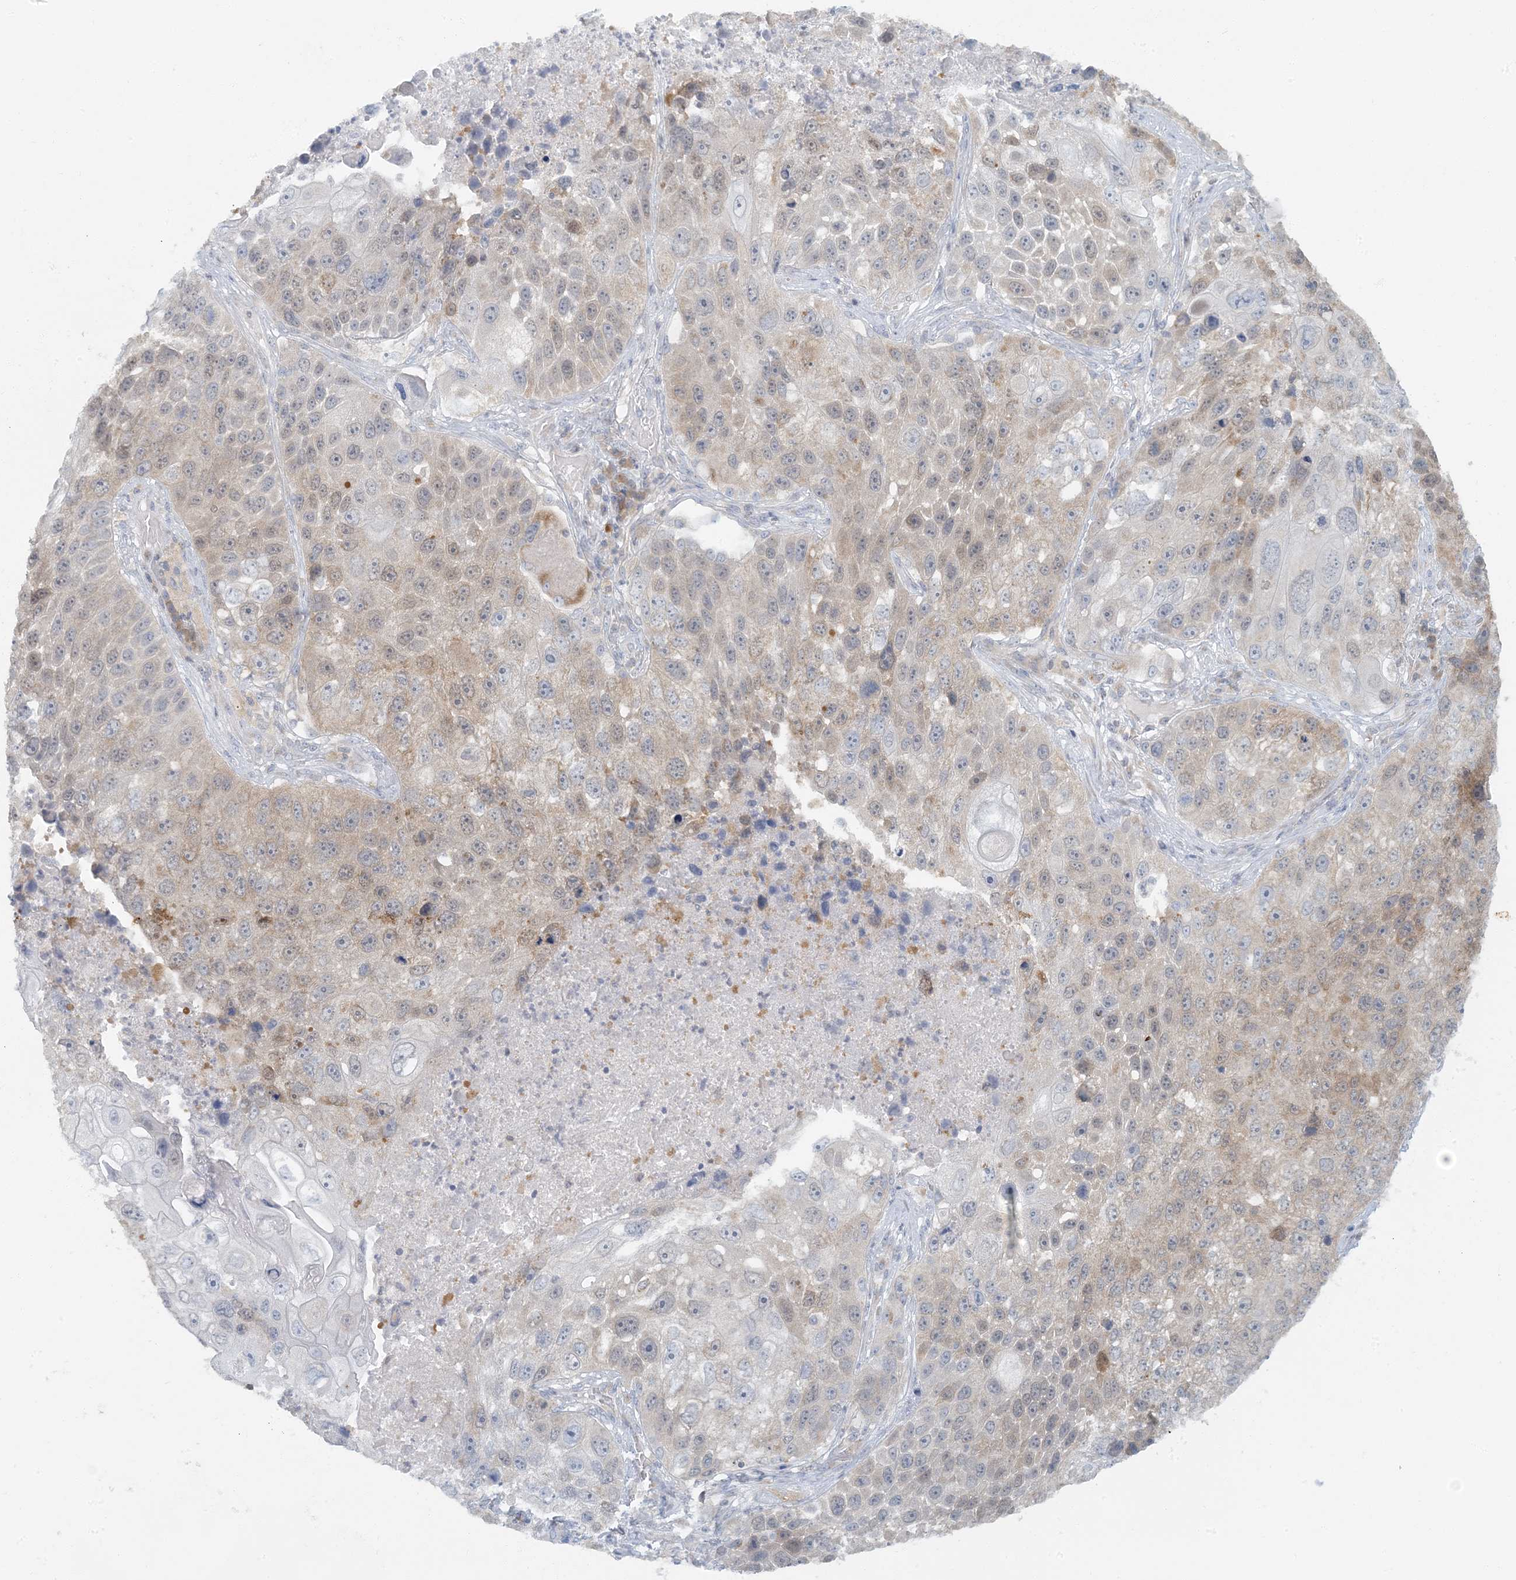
{"staining": {"intensity": "weak", "quantity": "25%-75%", "location": "cytoplasmic/membranous,nuclear"}, "tissue": "lung cancer", "cell_type": "Tumor cells", "image_type": "cancer", "snomed": [{"axis": "morphology", "description": "Squamous cell carcinoma, NOS"}, {"axis": "topography", "description": "Lung"}], "caption": "A brown stain highlights weak cytoplasmic/membranous and nuclear positivity of a protein in human lung cancer (squamous cell carcinoma) tumor cells.", "gene": "AK9", "patient": {"sex": "male", "age": 61}}